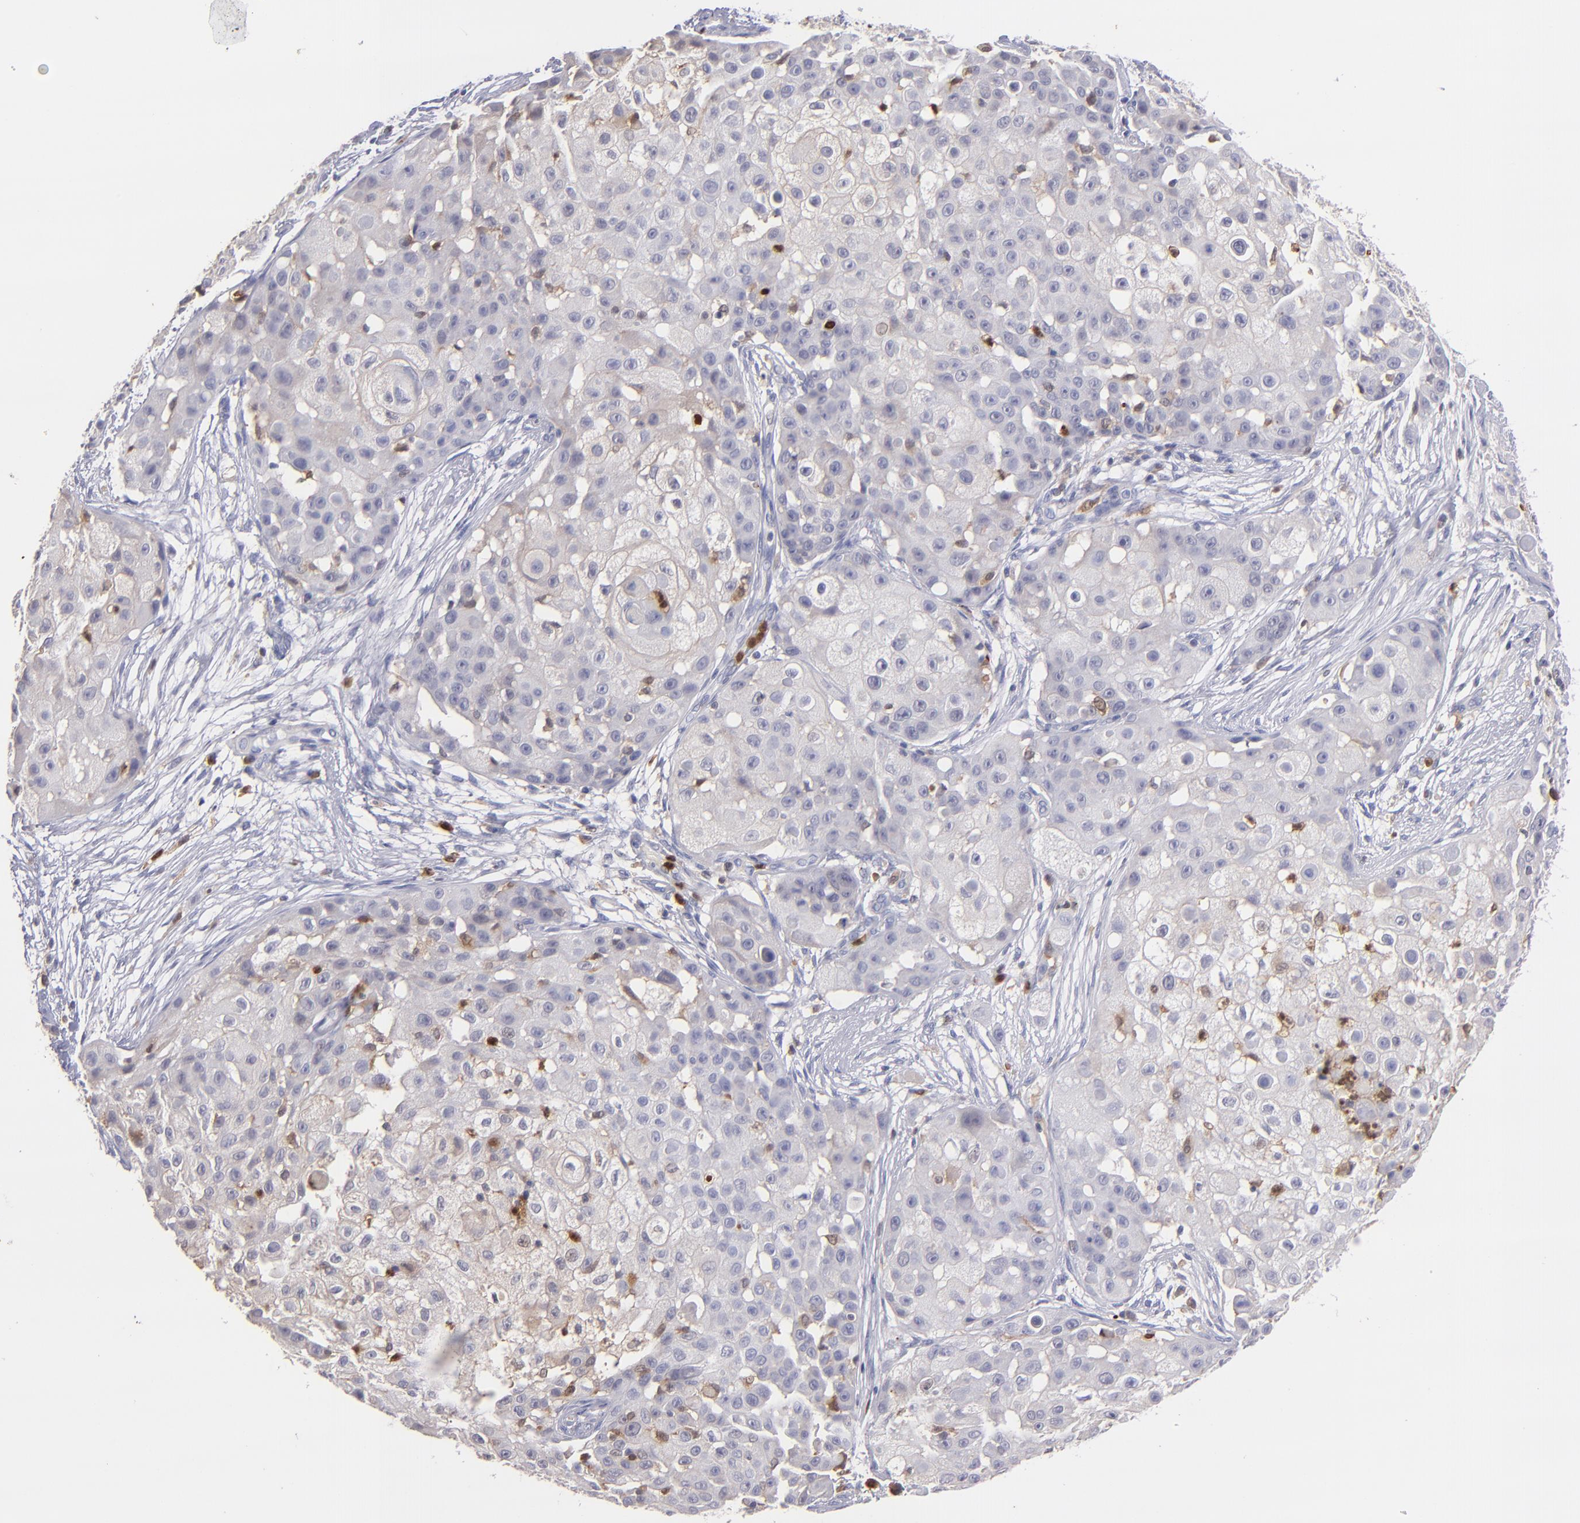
{"staining": {"intensity": "weak", "quantity": "<25%", "location": "cytoplasmic/membranous"}, "tissue": "skin cancer", "cell_type": "Tumor cells", "image_type": "cancer", "snomed": [{"axis": "morphology", "description": "Squamous cell carcinoma, NOS"}, {"axis": "topography", "description": "Skin"}], "caption": "Protein analysis of squamous cell carcinoma (skin) shows no significant staining in tumor cells.", "gene": "PRKCD", "patient": {"sex": "female", "age": 57}}